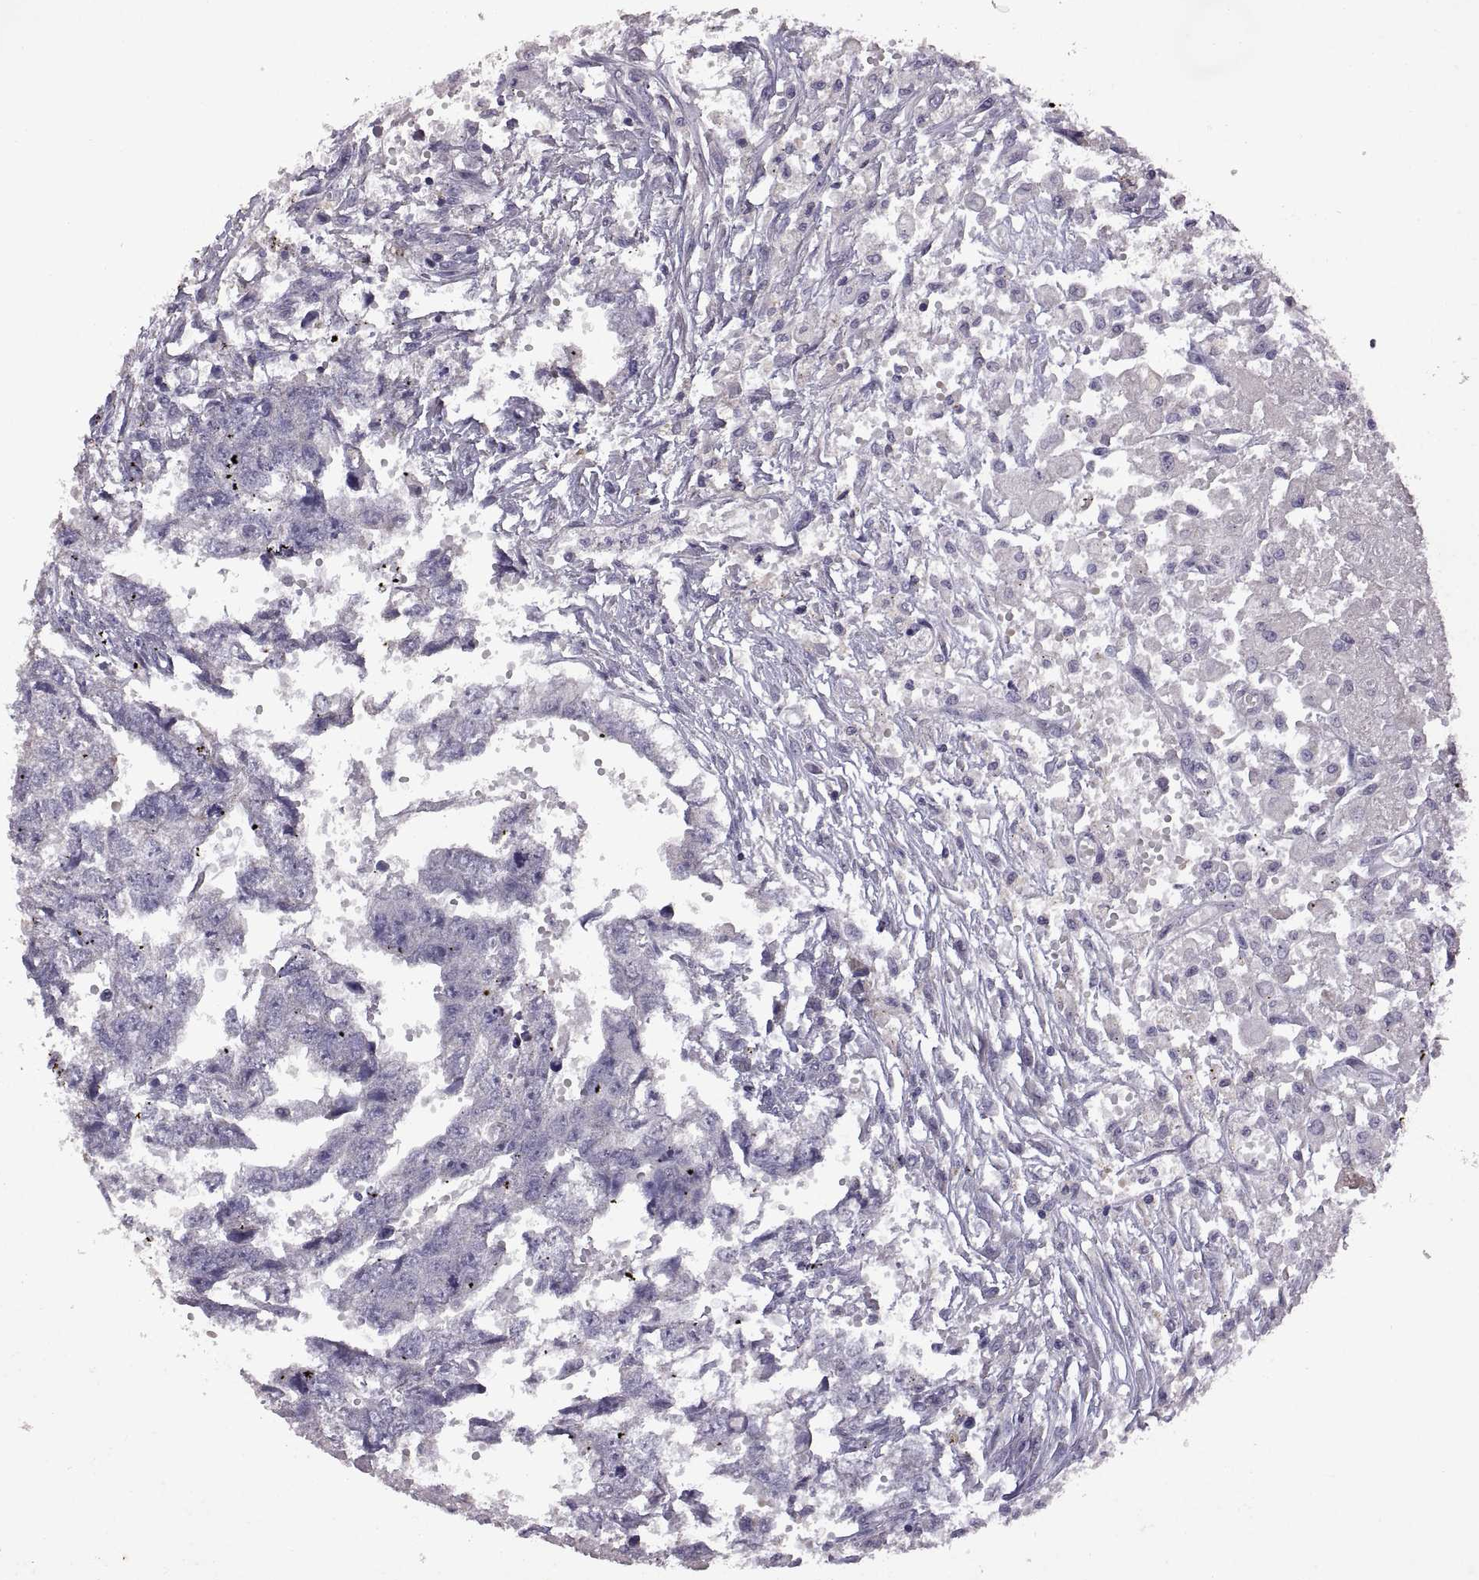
{"staining": {"intensity": "negative", "quantity": "none", "location": "none"}, "tissue": "testis cancer", "cell_type": "Tumor cells", "image_type": "cancer", "snomed": [{"axis": "morphology", "description": "Carcinoma, Embryonal, NOS"}, {"axis": "morphology", "description": "Teratoma, malignant, NOS"}, {"axis": "topography", "description": "Testis"}], "caption": "High magnification brightfield microscopy of testis embryonal carcinoma stained with DAB (3,3'-diaminobenzidine) (brown) and counterstained with hematoxylin (blue): tumor cells show no significant expression.", "gene": "DEFB136", "patient": {"sex": "male", "age": 44}}